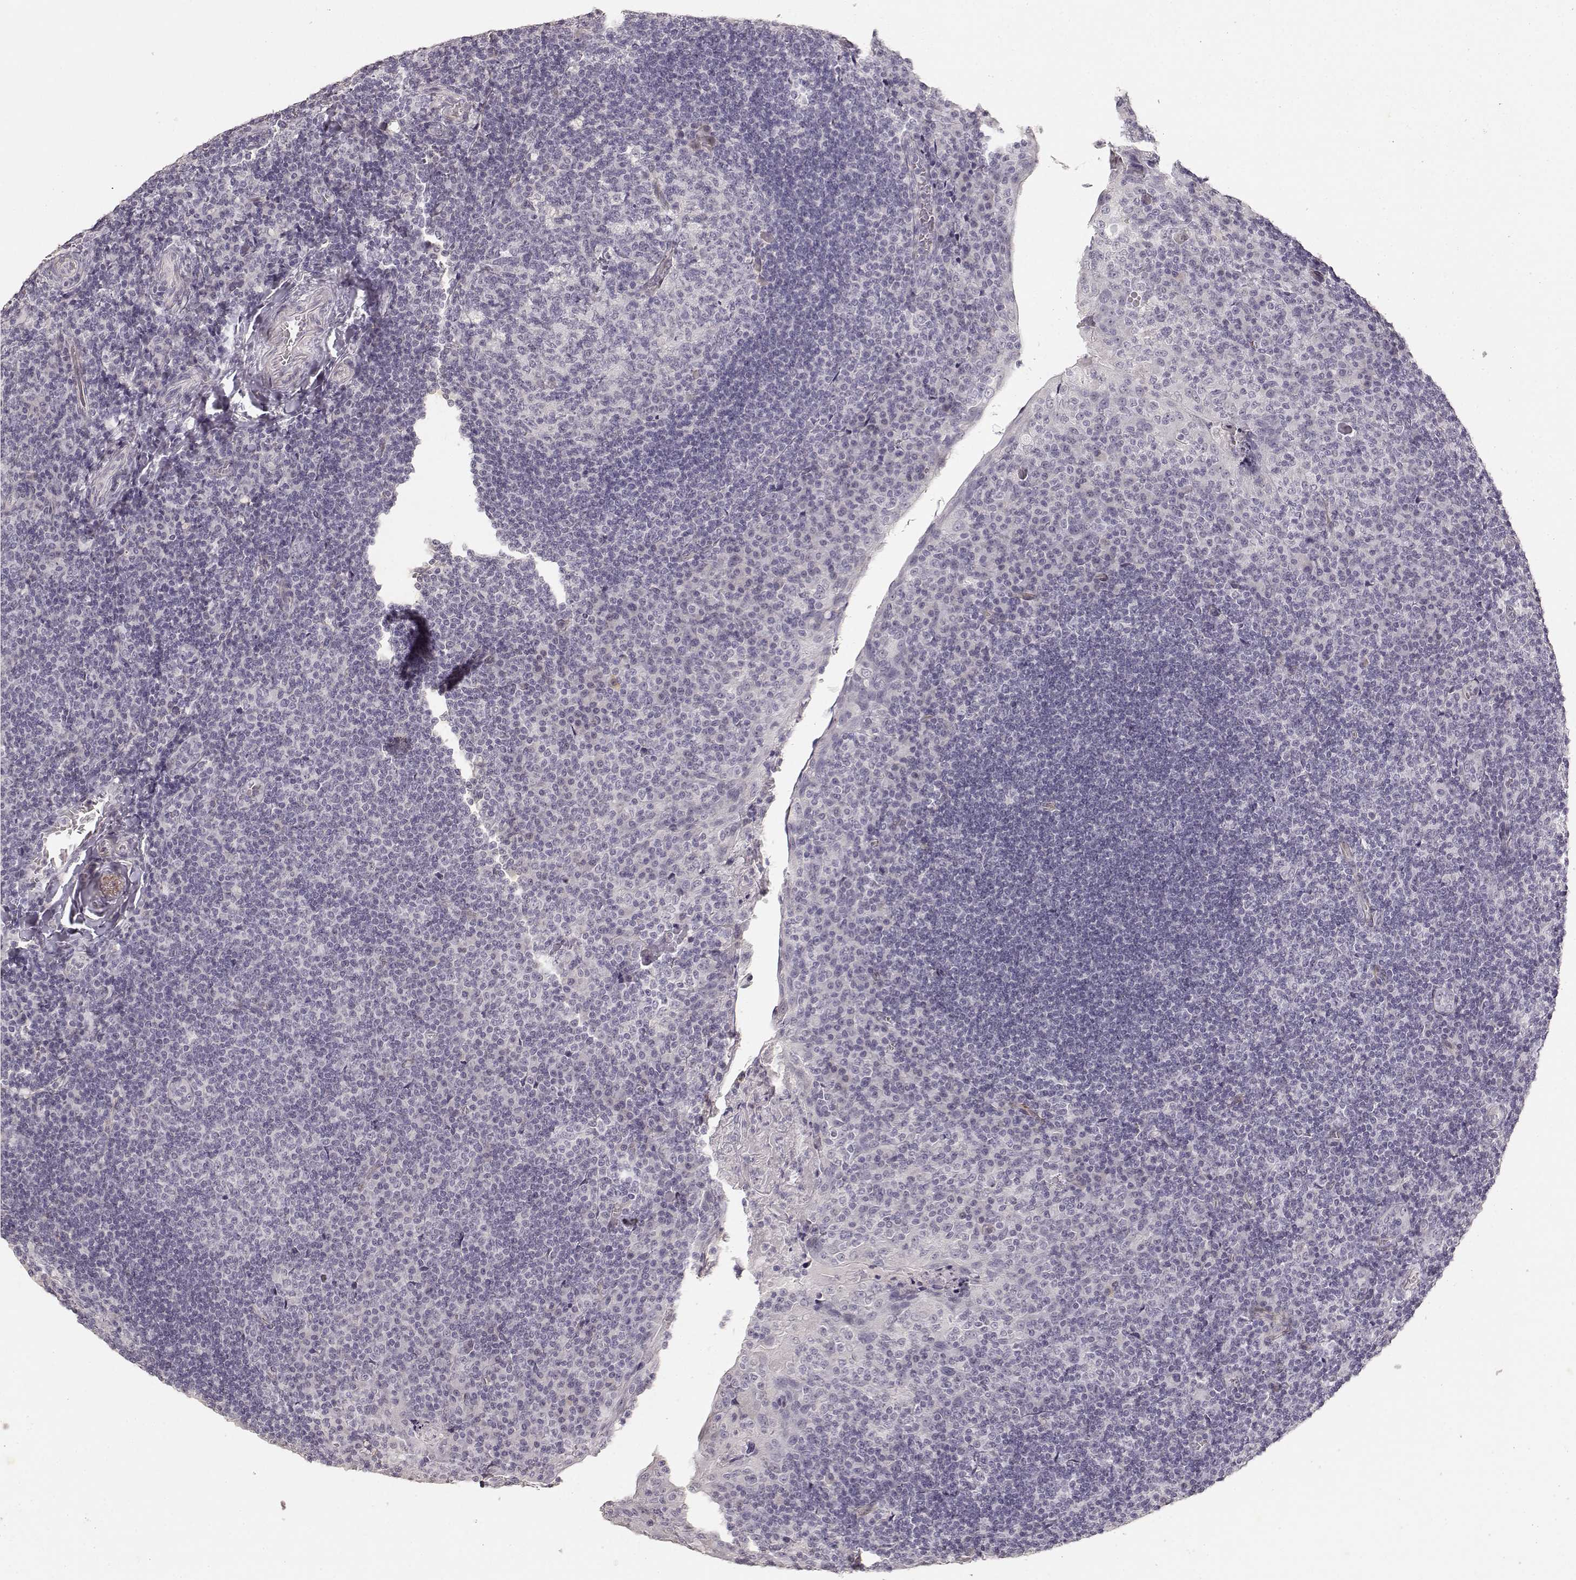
{"staining": {"intensity": "negative", "quantity": "none", "location": "none"}, "tissue": "tonsil", "cell_type": "Germinal center cells", "image_type": "normal", "snomed": [{"axis": "morphology", "description": "Normal tissue, NOS"}, {"axis": "topography", "description": "Tonsil"}], "caption": "The histopathology image reveals no significant expression in germinal center cells of tonsil. (Stains: DAB (3,3'-diaminobenzidine) immunohistochemistry with hematoxylin counter stain, Microscopy: brightfield microscopy at high magnification).", "gene": "LAMA4", "patient": {"sex": "male", "age": 17}}